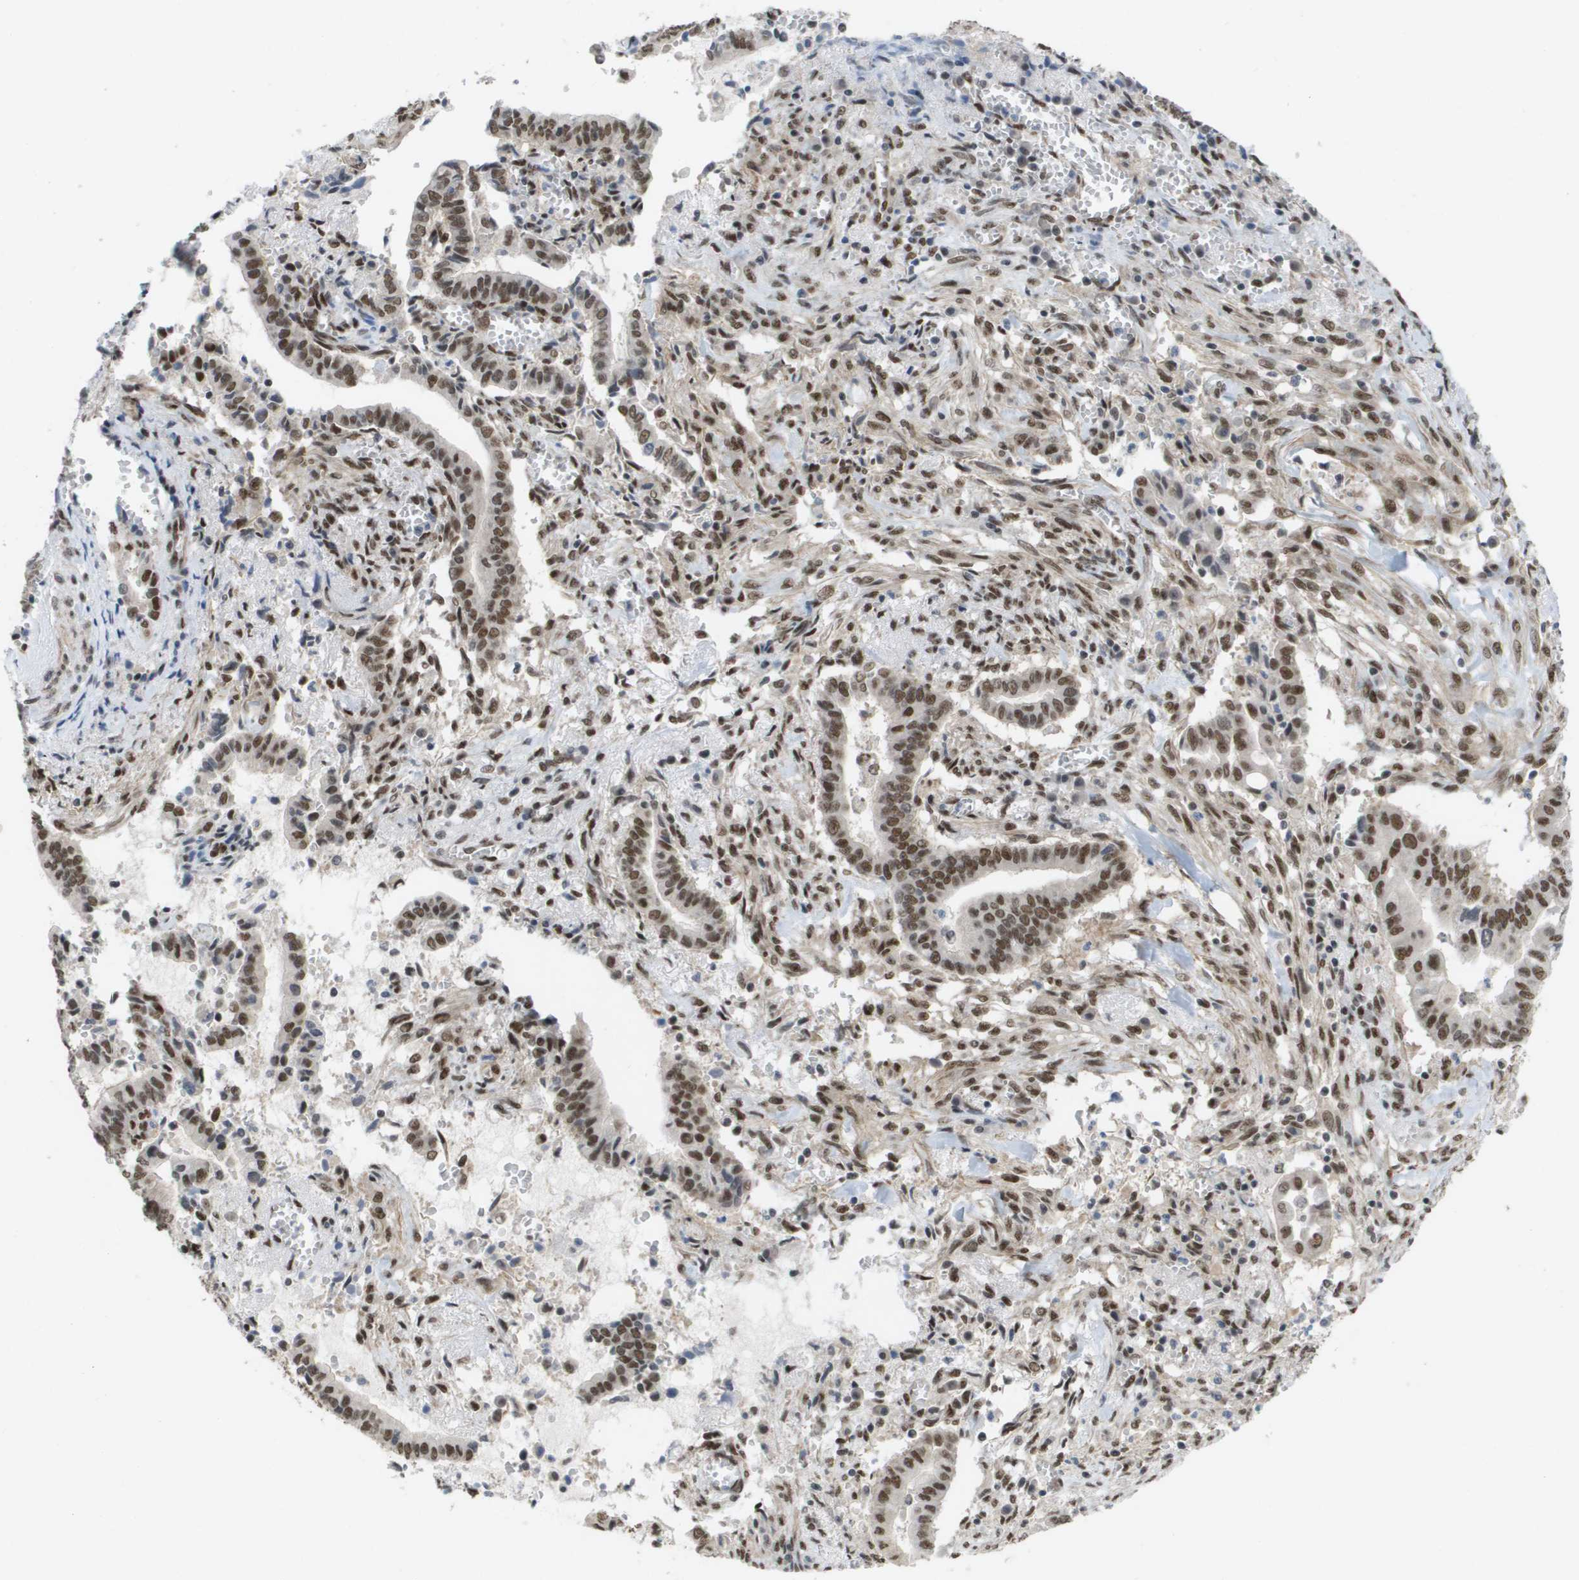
{"staining": {"intensity": "moderate", "quantity": ">75%", "location": "nuclear"}, "tissue": "cervical cancer", "cell_type": "Tumor cells", "image_type": "cancer", "snomed": [{"axis": "morphology", "description": "Adenocarcinoma, NOS"}, {"axis": "topography", "description": "Cervix"}], "caption": "Immunohistochemical staining of human cervical cancer demonstrates medium levels of moderate nuclear protein expression in approximately >75% of tumor cells.", "gene": "CDT1", "patient": {"sex": "female", "age": 44}}